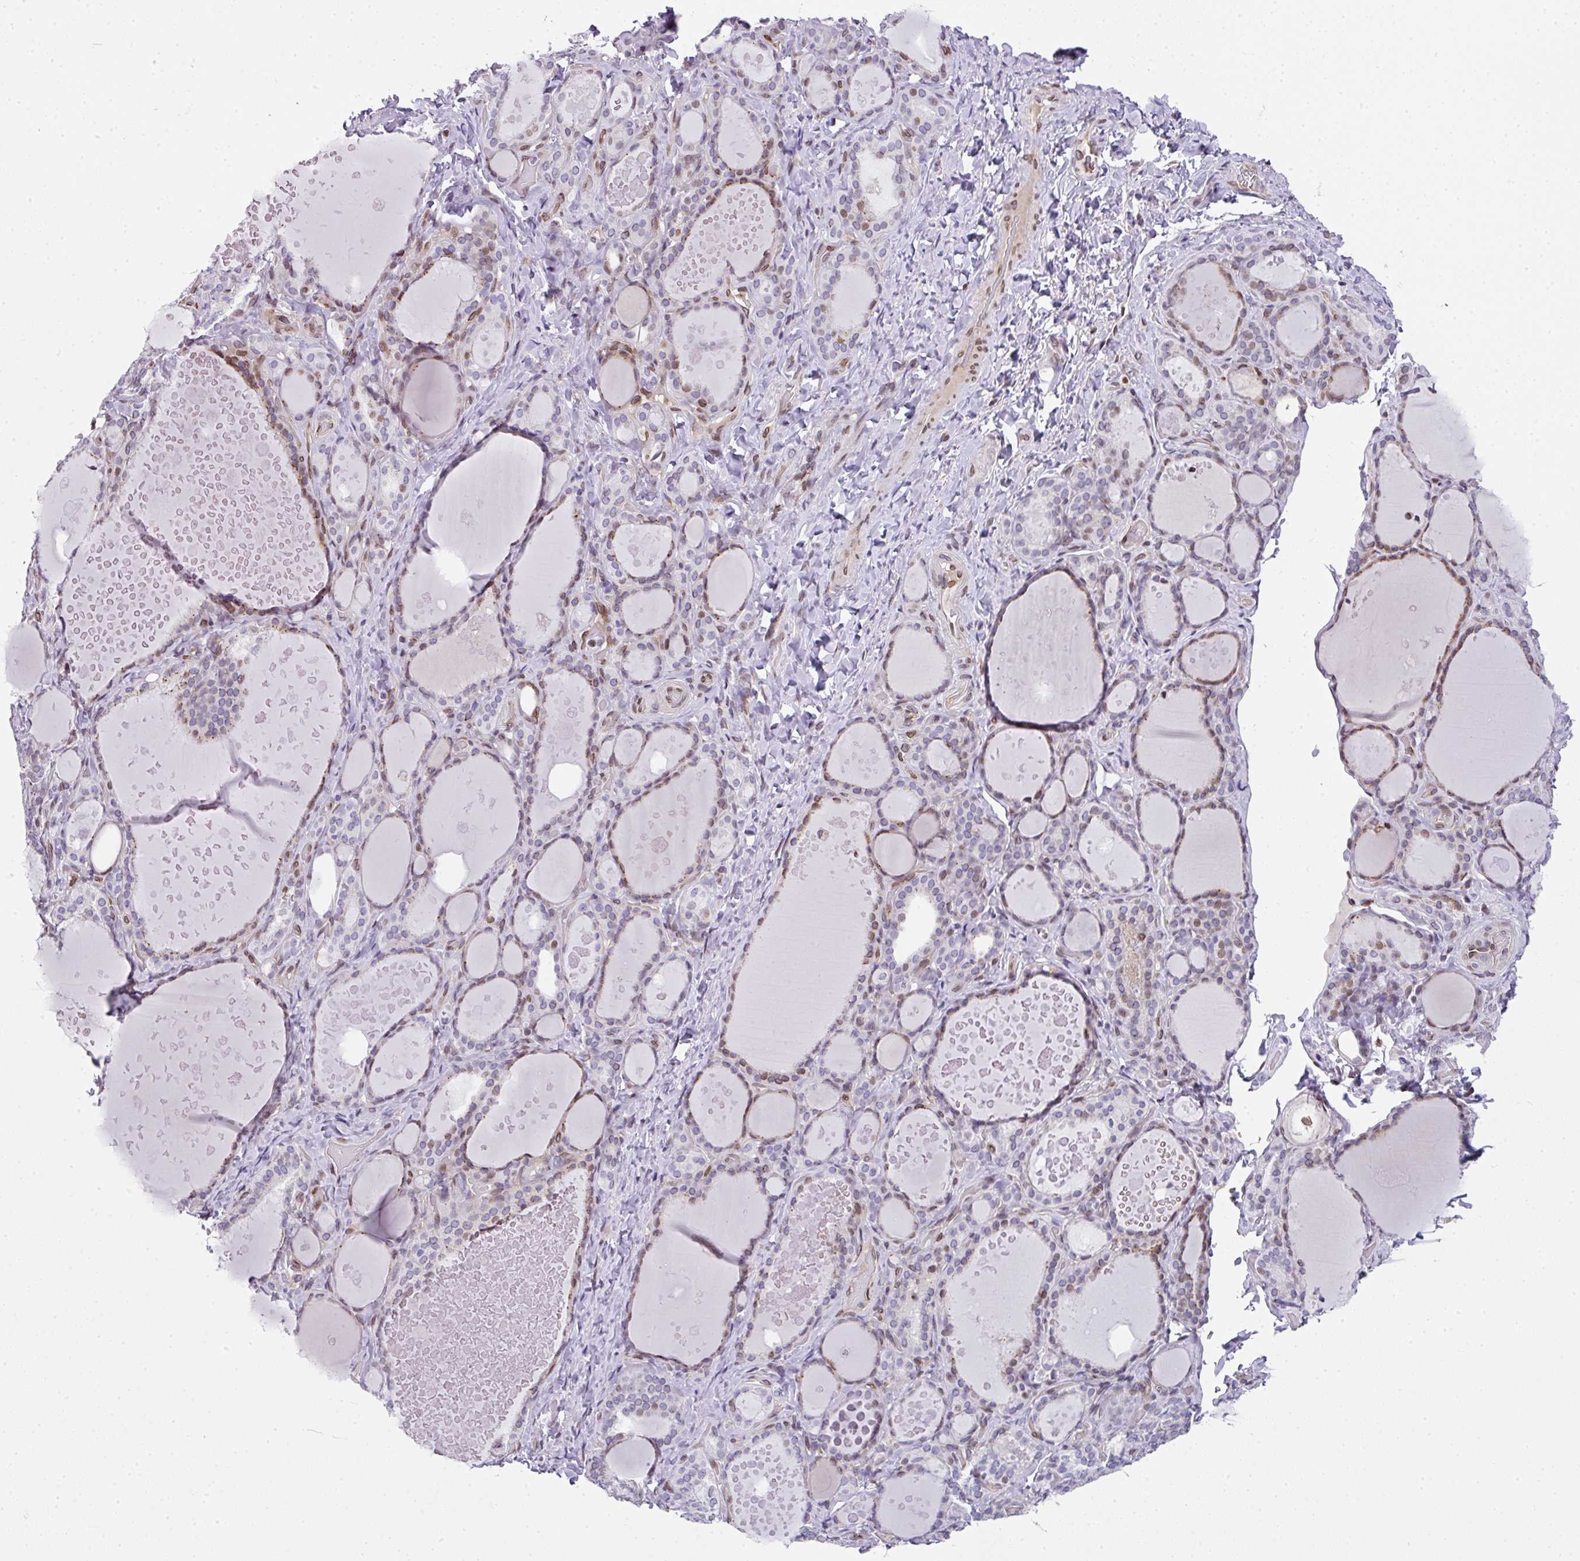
{"staining": {"intensity": "weak", "quantity": "25%-75%", "location": "nuclear"}, "tissue": "thyroid gland", "cell_type": "Glandular cells", "image_type": "normal", "snomed": [{"axis": "morphology", "description": "Normal tissue, NOS"}, {"axis": "topography", "description": "Thyroid gland"}], "caption": "Glandular cells show low levels of weak nuclear staining in approximately 25%-75% of cells in normal thyroid gland. The protein is stained brown, and the nuclei are stained in blue (DAB (3,3'-diaminobenzidine) IHC with brightfield microscopy, high magnification).", "gene": "PLK1", "patient": {"sex": "female", "age": 46}}